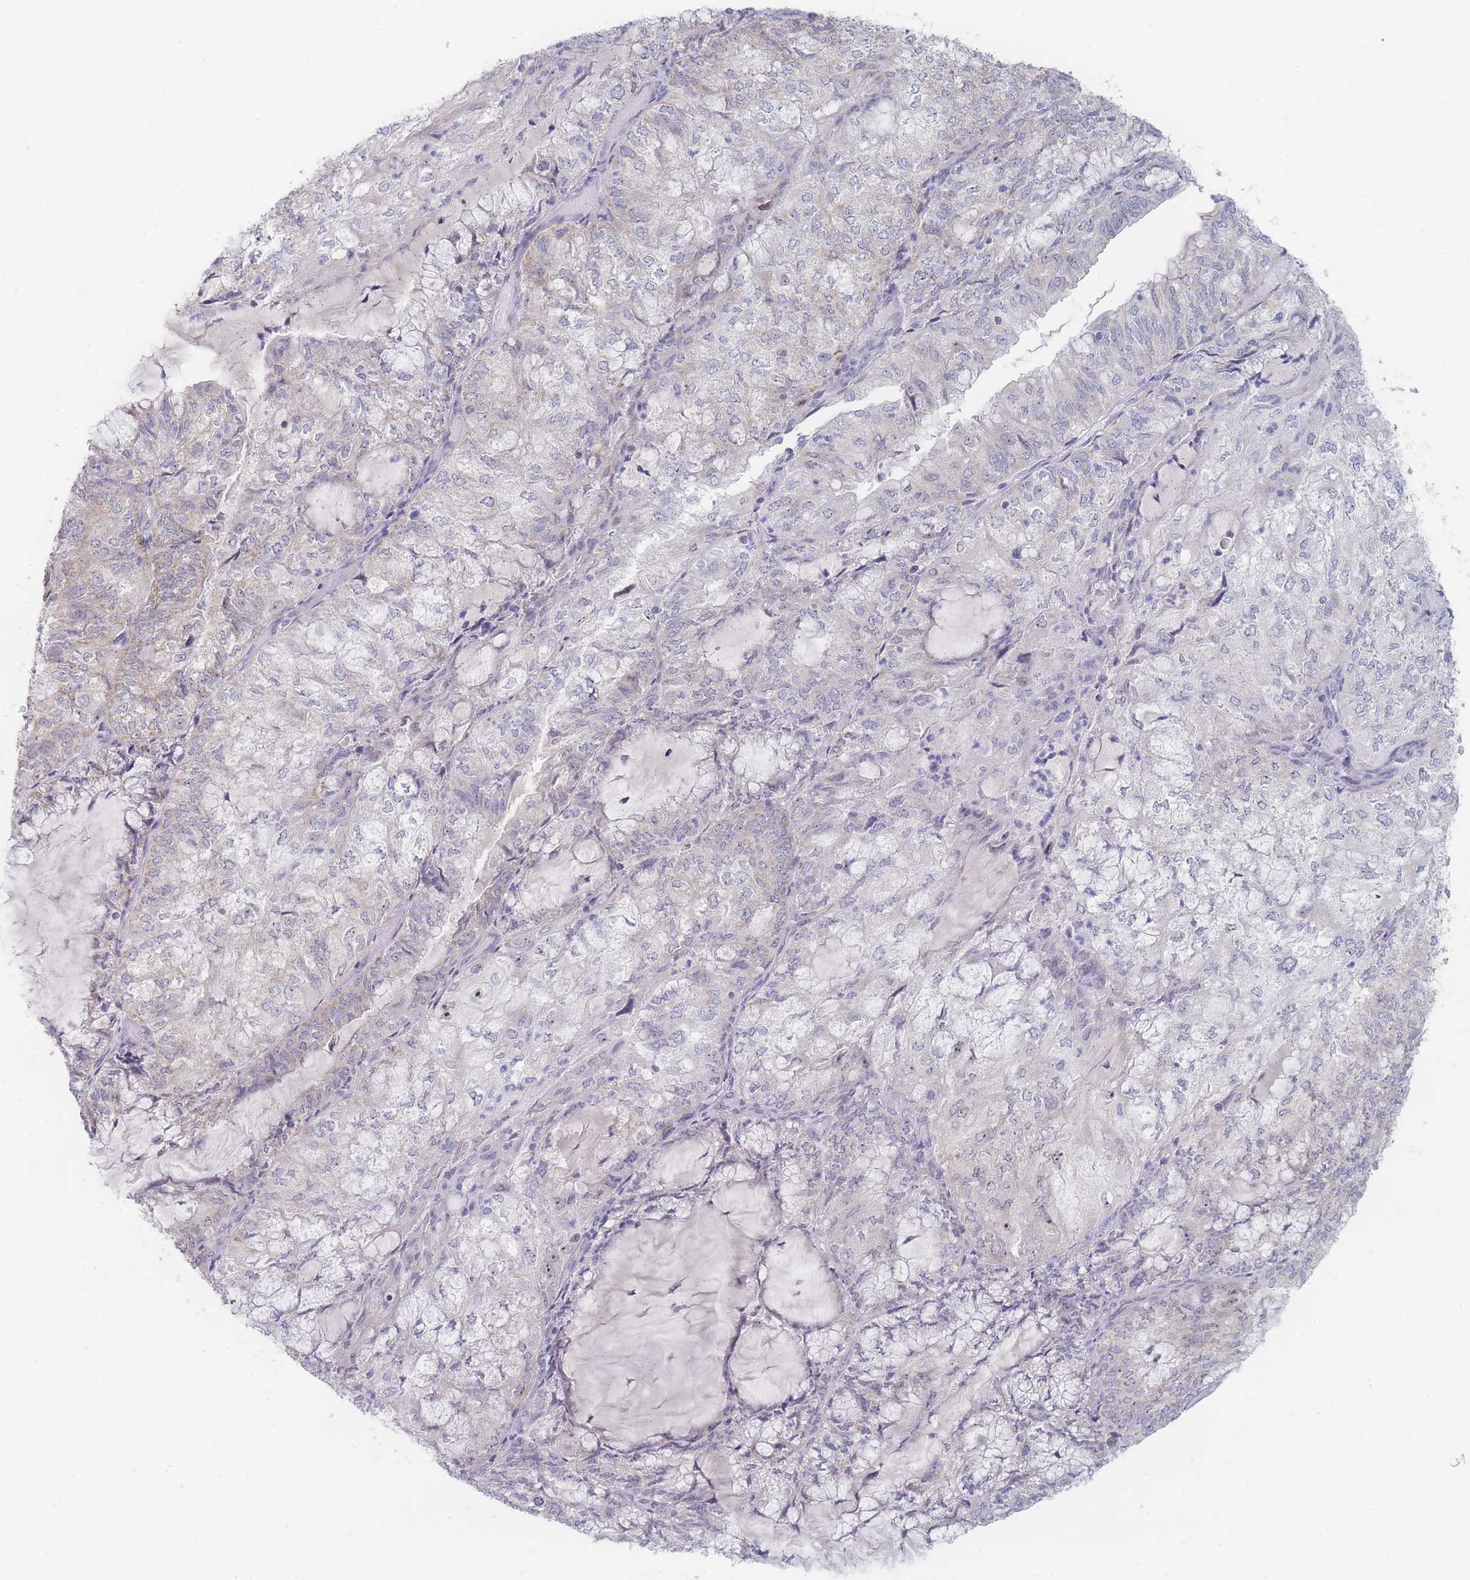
{"staining": {"intensity": "weak", "quantity": "25%-75%", "location": "cytoplasmic/membranous"}, "tissue": "endometrial cancer", "cell_type": "Tumor cells", "image_type": "cancer", "snomed": [{"axis": "morphology", "description": "Adenocarcinoma, NOS"}, {"axis": "topography", "description": "Endometrium"}], "caption": "Immunohistochemical staining of endometrial cancer (adenocarcinoma) demonstrates low levels of weak cytoplasmic/membranous protein positivity in approximately 25%-75% of tumor cells. The staining was performed using DAB (3,3'-diaminobenzidine) to visualize the protein expression in brown, while the nuclei were stained in blue with hematoxylin (Magnification: 20x).", "gene": "RNF8", "patient": {"sex": "female", "age": 81}}